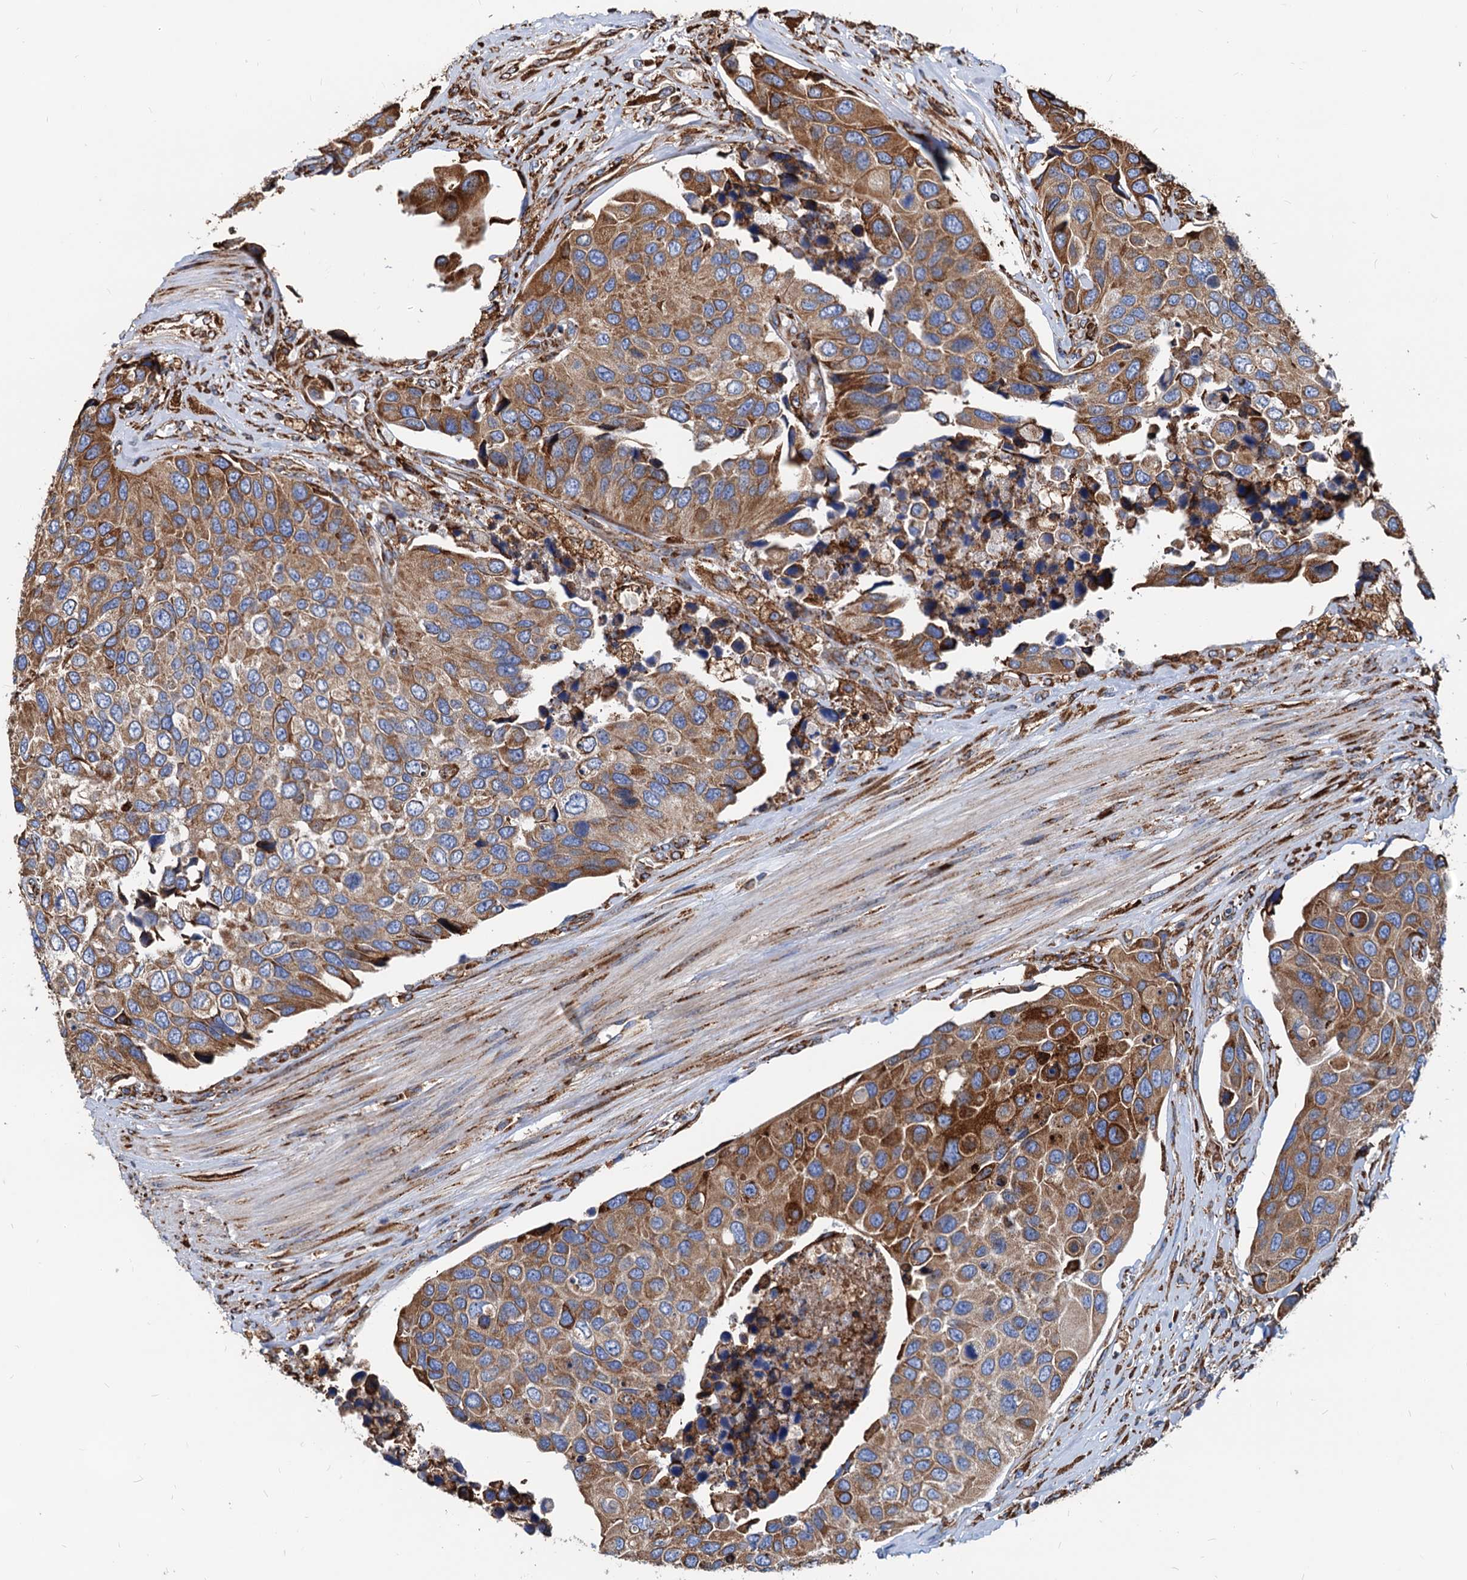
{"staining": {"intensity": "moderate", "quantity": ">75%", "location": "cytoplasmic/membranous"}, "tissue": "urothelial cancer", "cell_type": "Tumor cells", "image_type": "cancer", "snomed": [{"axis": "morphology", "description": "Urothelial carcinoma, High grade"}, {"axis": "topography", "description": "Urinary bladder"}], "caption": "Moderate cytoplasmic/membranous protein expression is present in about >75% of tumor cells in urothelial cancer. The staining was performed using DAB, with brown indicating positive protein expression. Nuclei are stained blue with hematoxylin.", "gene": "HSPA5", "patient": {"sex": "male", "age": 74}}